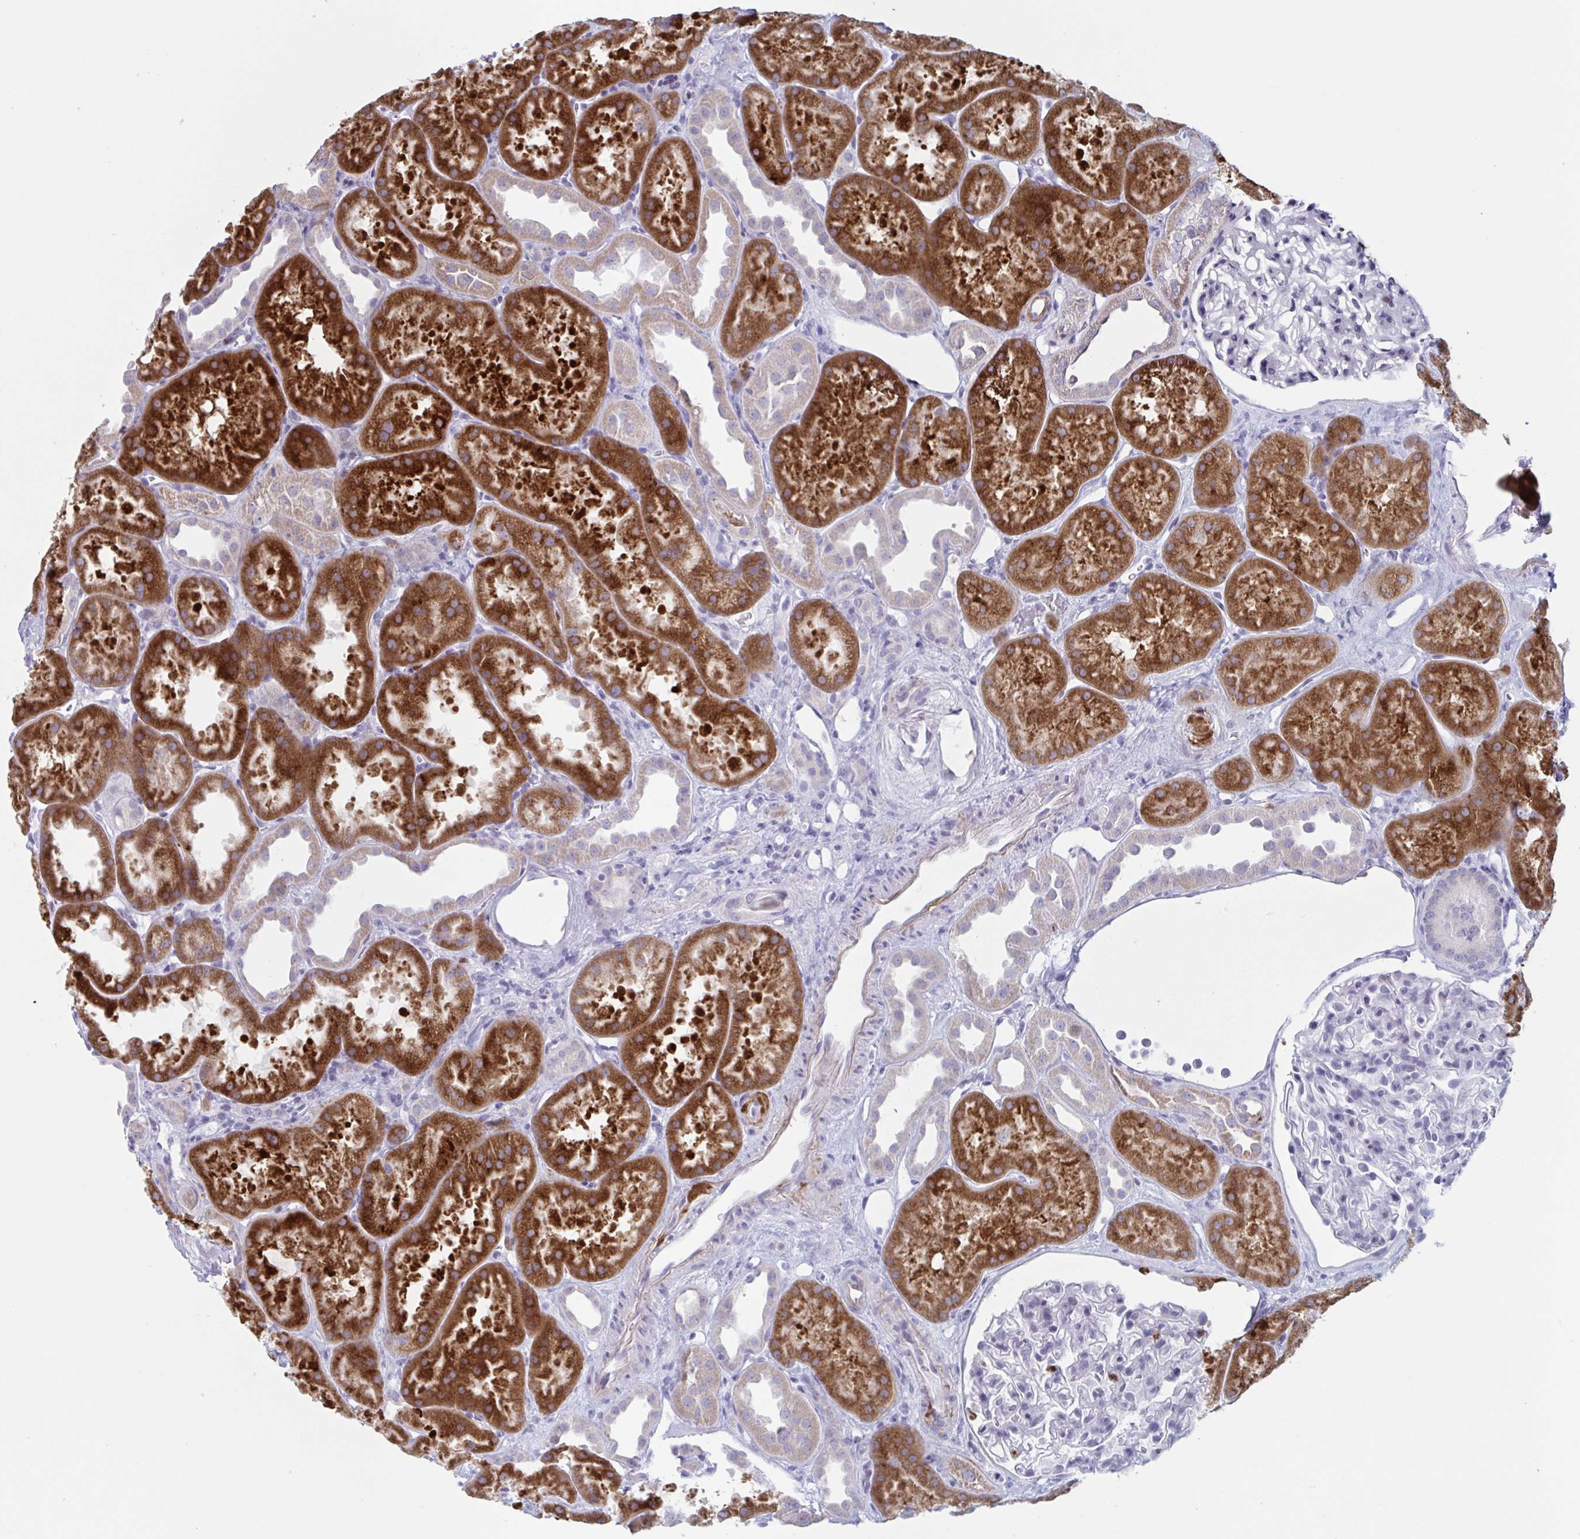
{"staining": {"intensity": "negative", "quantity": "none", "location": "none"}, "tissue": "kidney", "cell_type": "Cells in glomeruli", "image_type": "normal", "snomed": [{"axis": "morphology", "description": "Normal tissue, NOS"}, {"axis": "topography", "description": "Kidney"}], "caption": "Protein analysis of benign kidney demonstrates no significant expression in cells in glomeruli. Nuclei are stained in blue.", "gene": "CYP4F11", "patient": {"sex": "male", "age": 61}}